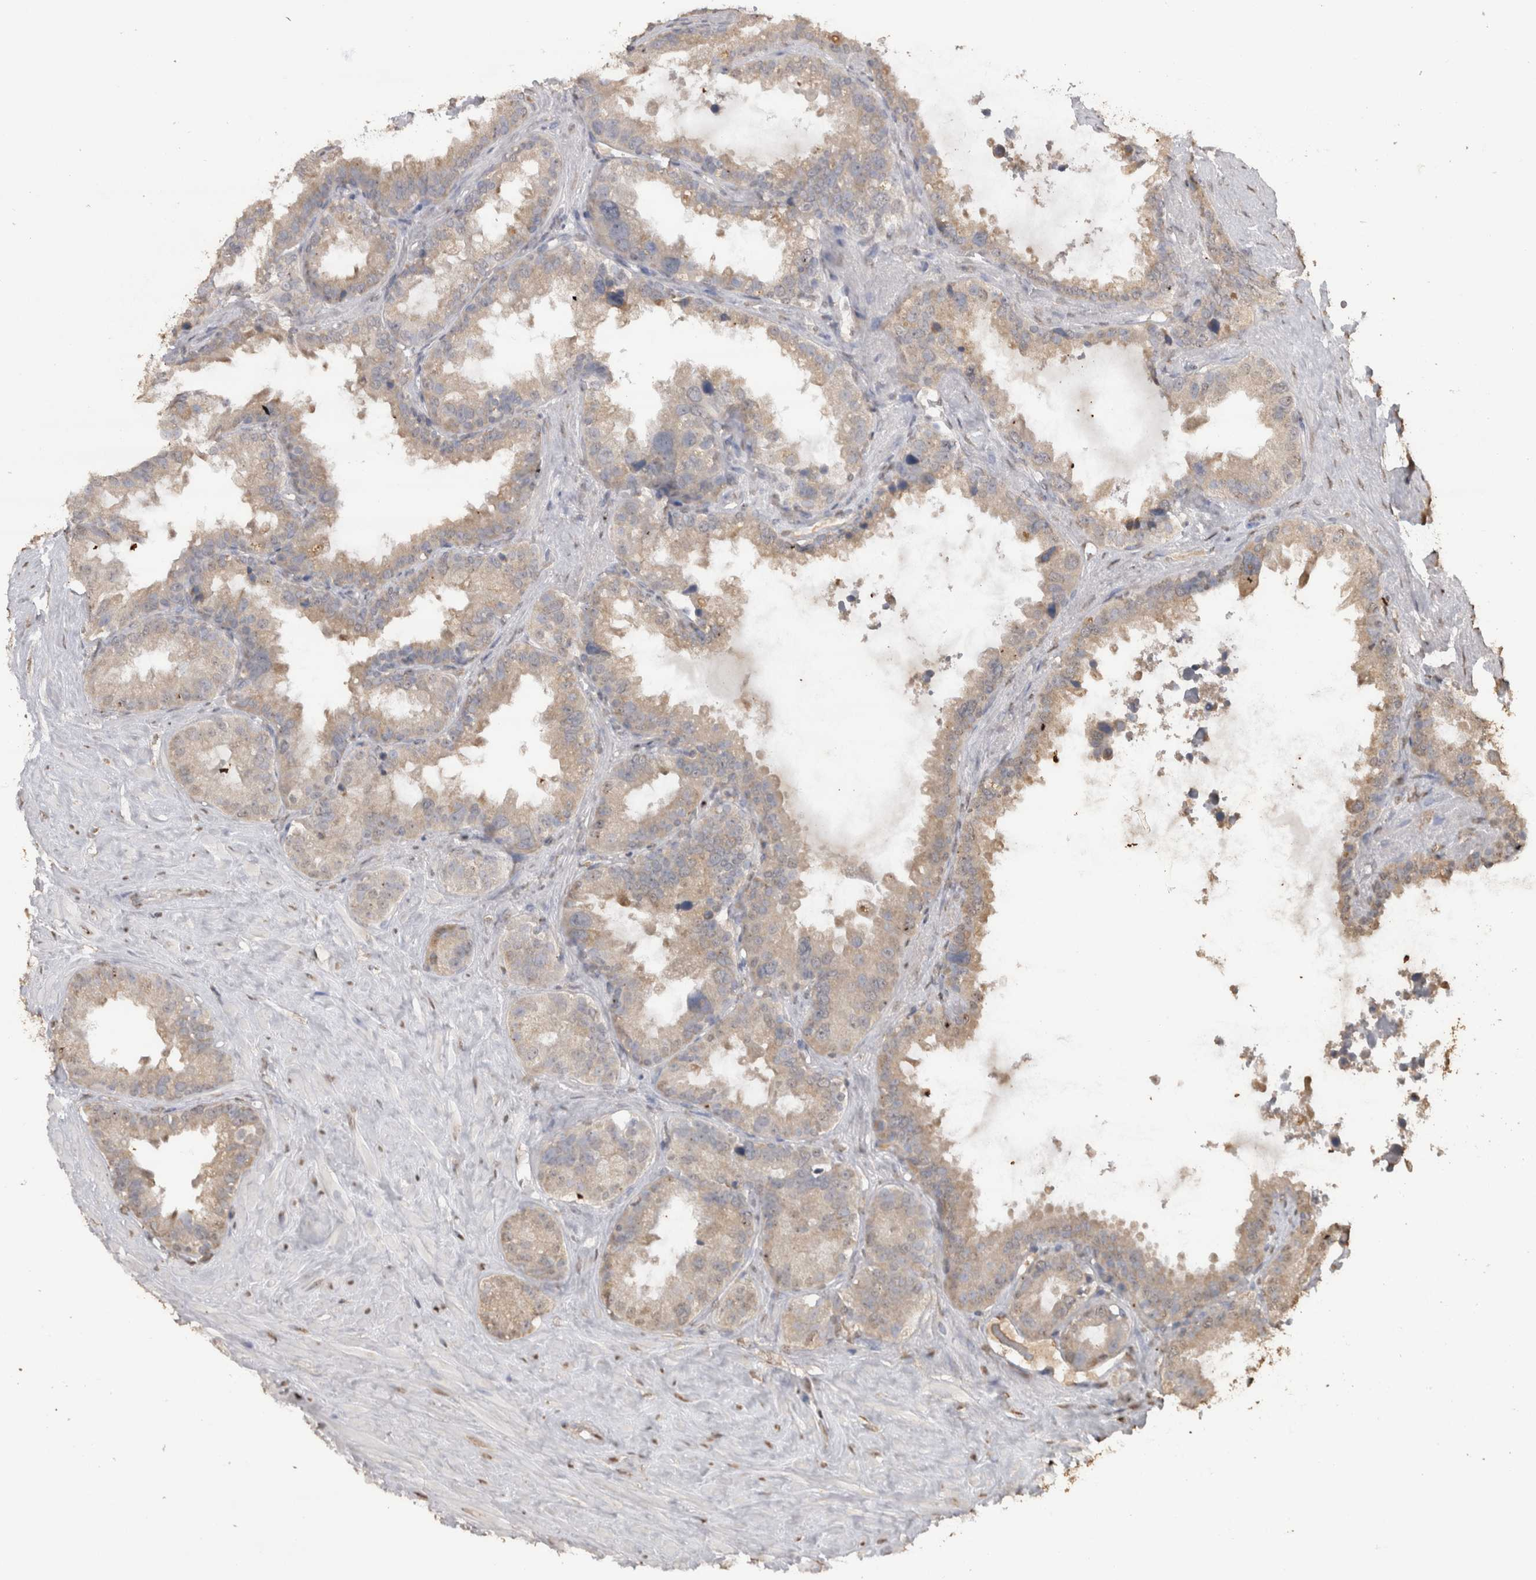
{"staining": {"intensity": "weak", "quantity": ">75%", "location": "cytoplasmic/membranous"}, "tissue": "seminal vesicle", "cell_type": "Glandular cells", "image_type": "normal", "snomed": [{"axis": "morphology", "description": "Normal tissue, NOS"}, {"axis": "topography", "description": "Seminal veicle"}], "caption": "Approximately >75% of glandular cells in benign seminal vesicle exhibit weak cytoplasmic/membranous protein positivity as visualized by brown immunohistochemical staining.", "gene": "CRELD2", "patient": {"sex": "male", "age": 80}}